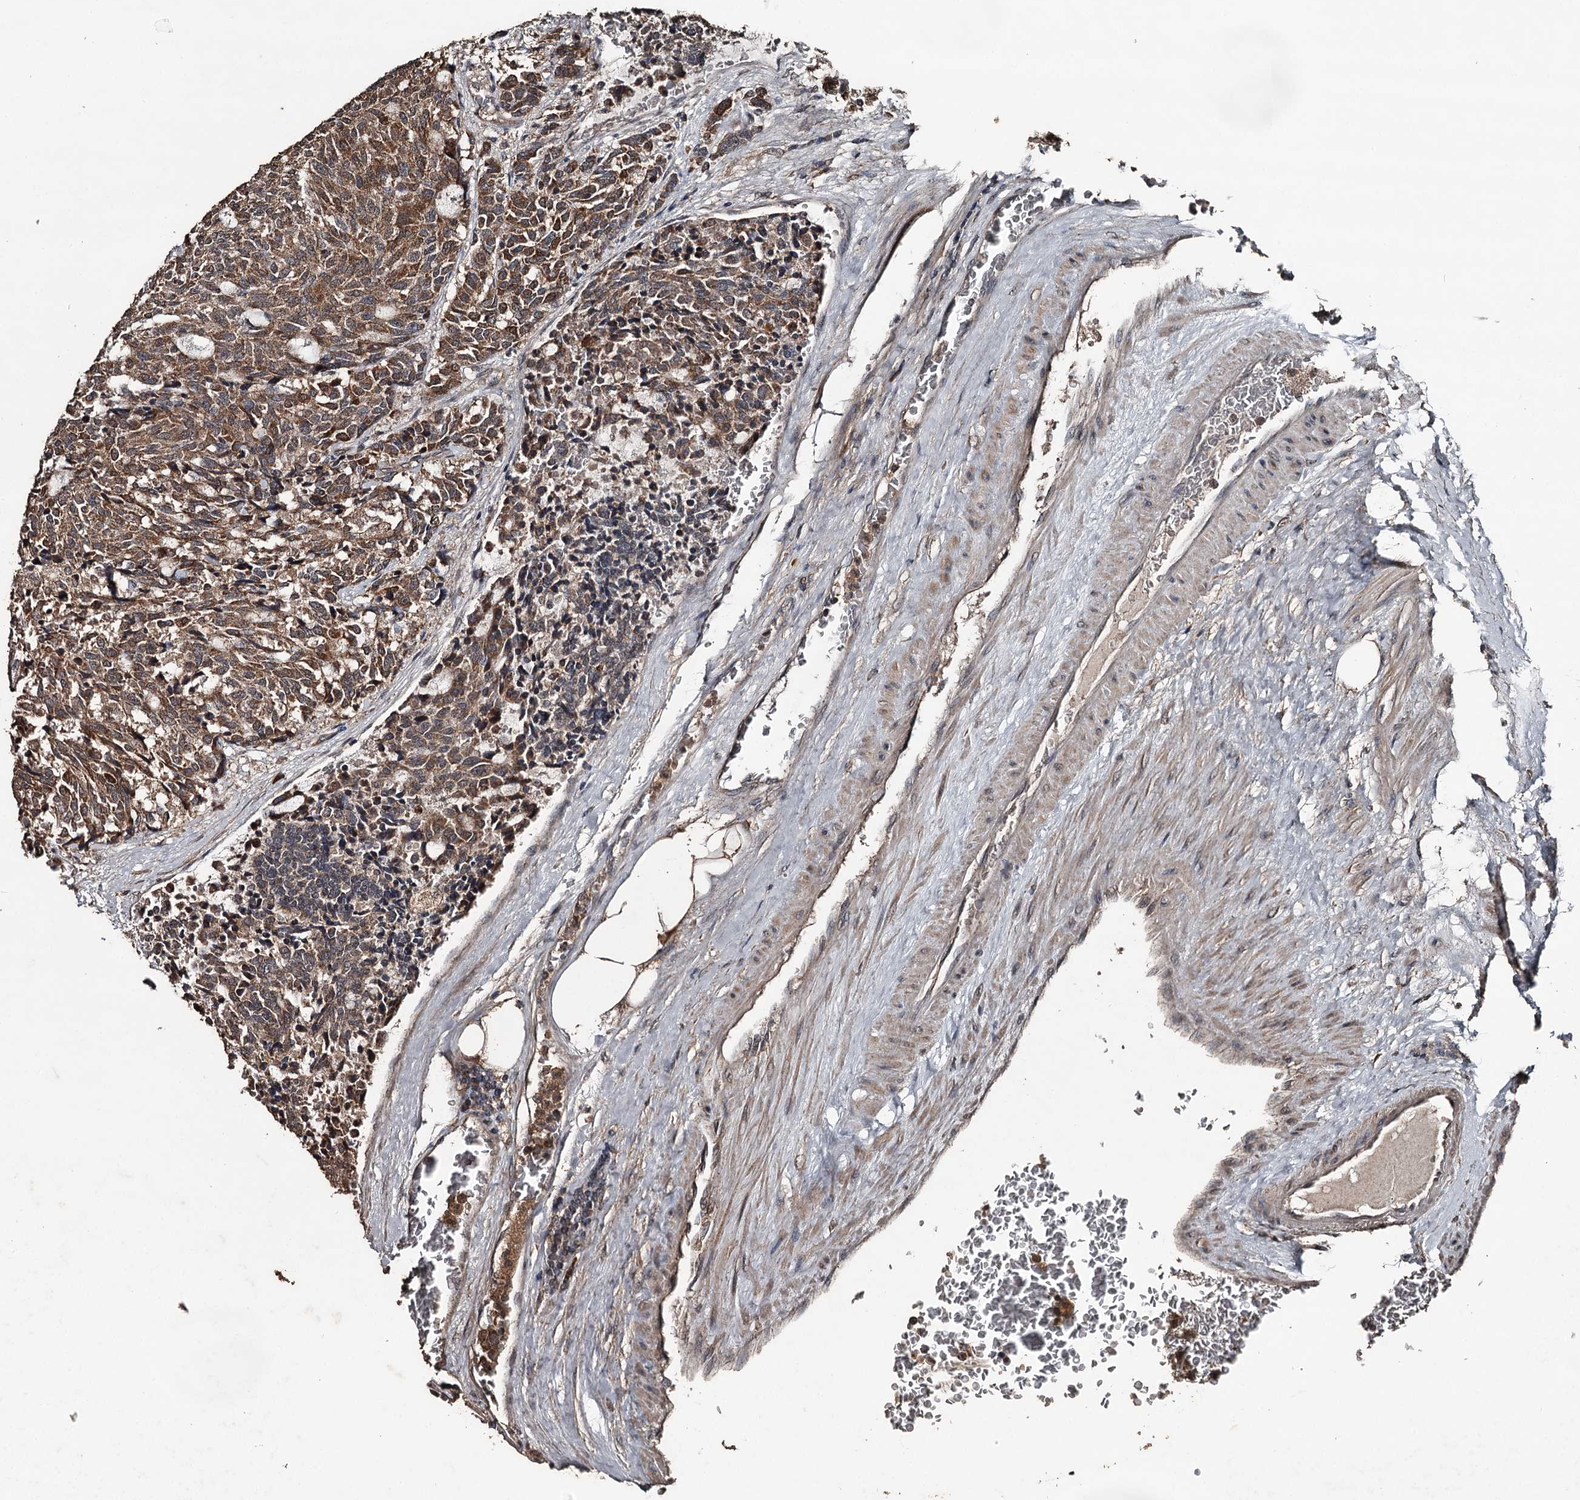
{"staining": {"intensity": "moderate", "quantity": ">75%", "location": "cytoplasmic/membranous"}, "tissue": "carcinoid", "cell_type": "Tumor cells", "image_type": "cancer", "snomed": [{"axis": "morphology", "description": "Carcinoid, malignant, NOS"}, {"axis": "topography", "description": "Pancreas"}], "caption": "Tumor cells demonstrate medium levels of moderate cytoplasmic/membranous positivity in approximately >75% of cells in carcinoid.", "gene": "WIPI1", "patient": {"sex": "female", "age": 54}}